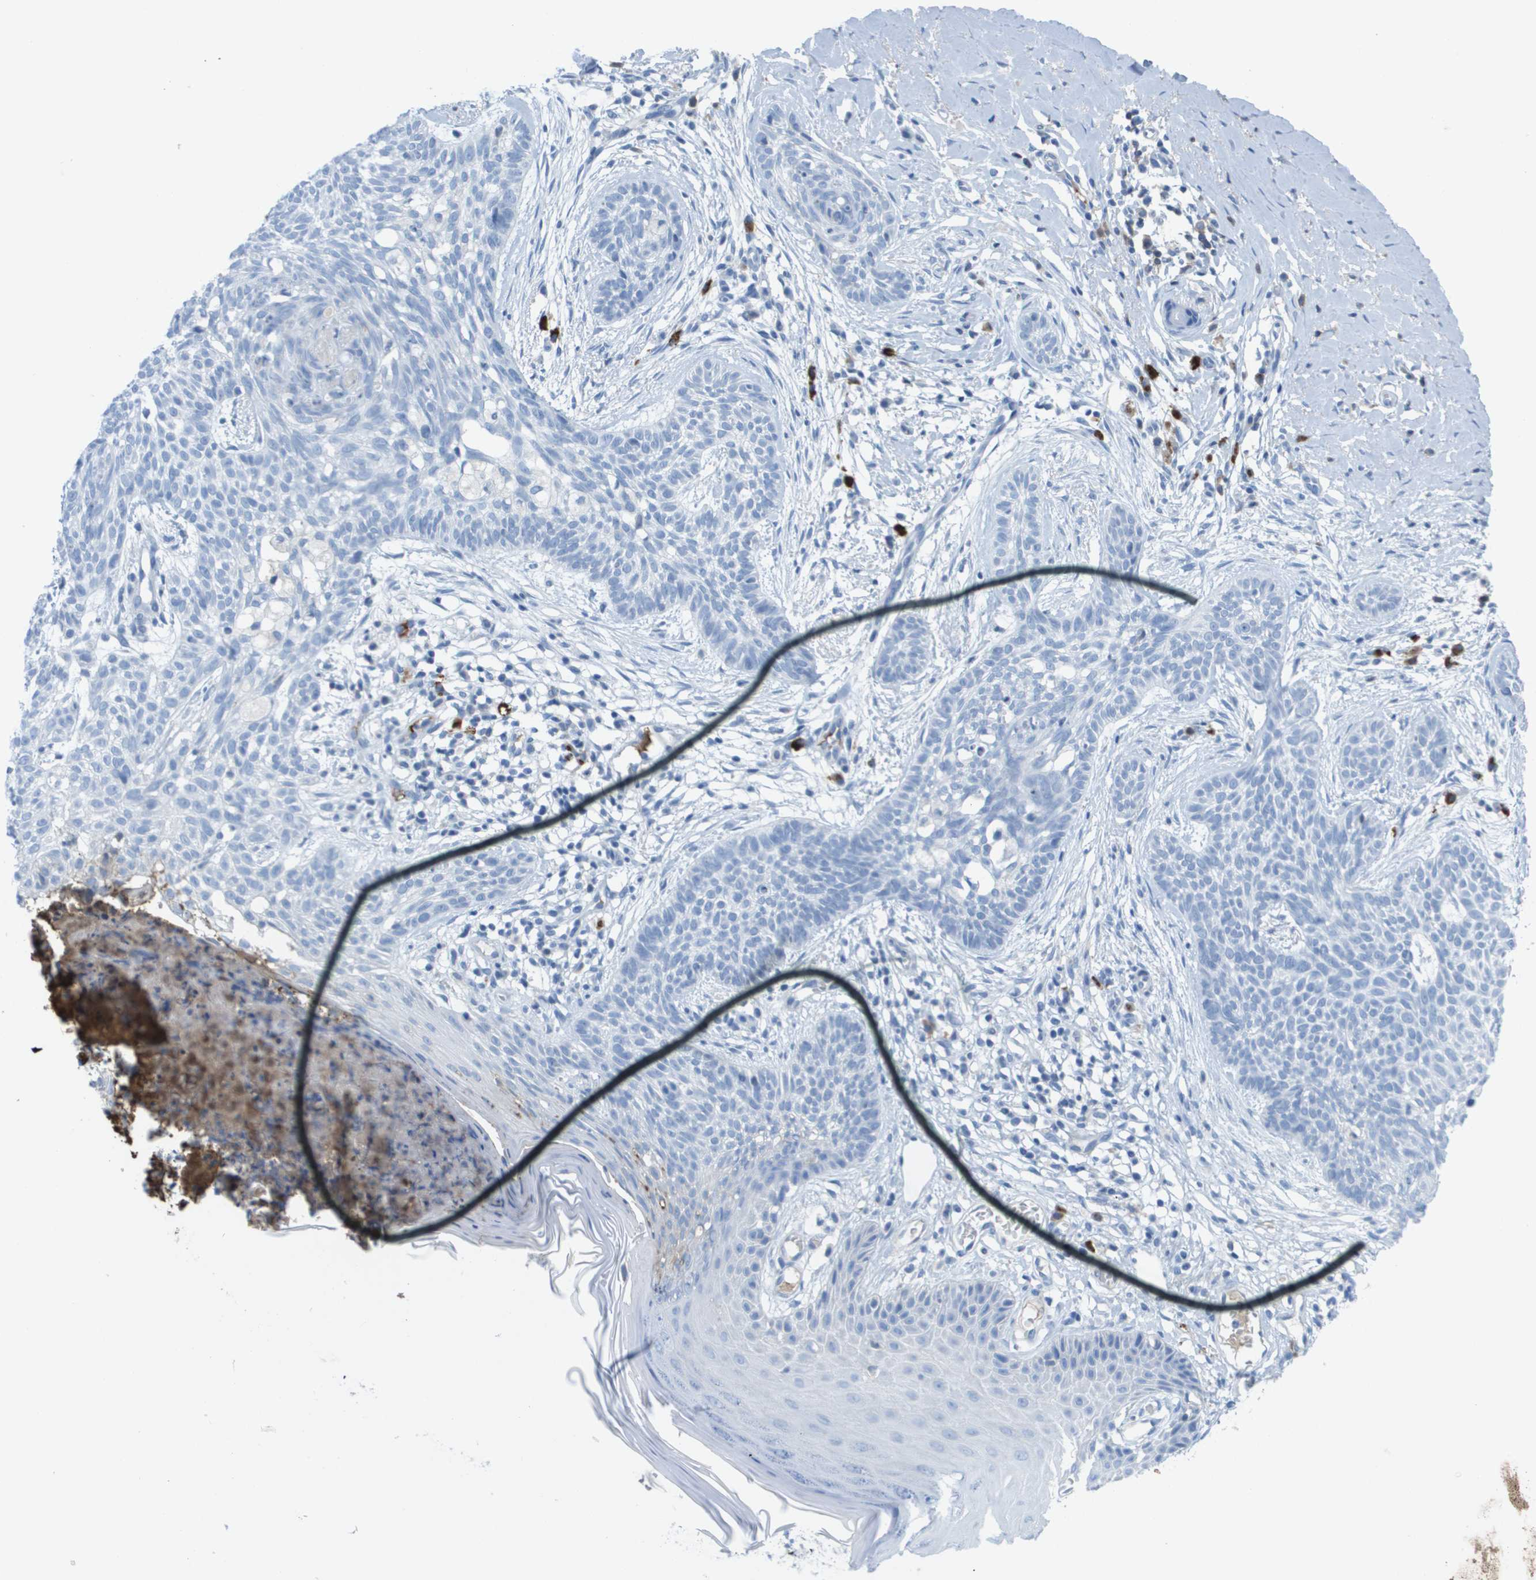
{"staining": {"intensity": "negative", "quantity": "none", "location": "none"}, "tissue": "skin cancer", "cell_type": "Tumor cells", "image_type": "cancer", "snomed": [{"axis": "morphology", "description": "Basal cell carcinoma"}, {"axis": "topography", "description": "Skin"}], "caption": "High power microscopy histopathology image of an immunohistochemistry (IHC) histopathology image of skin basal cell carcinoma, revealing no significant staining in tumor cells. The staining is performed using DAB (3,3'-diaminobenzidine) brown chromogen with nuclei counter-stained in using hematoxylin.", "gene": "GPR18", "patient": {"sex": "female", "age": 59}}